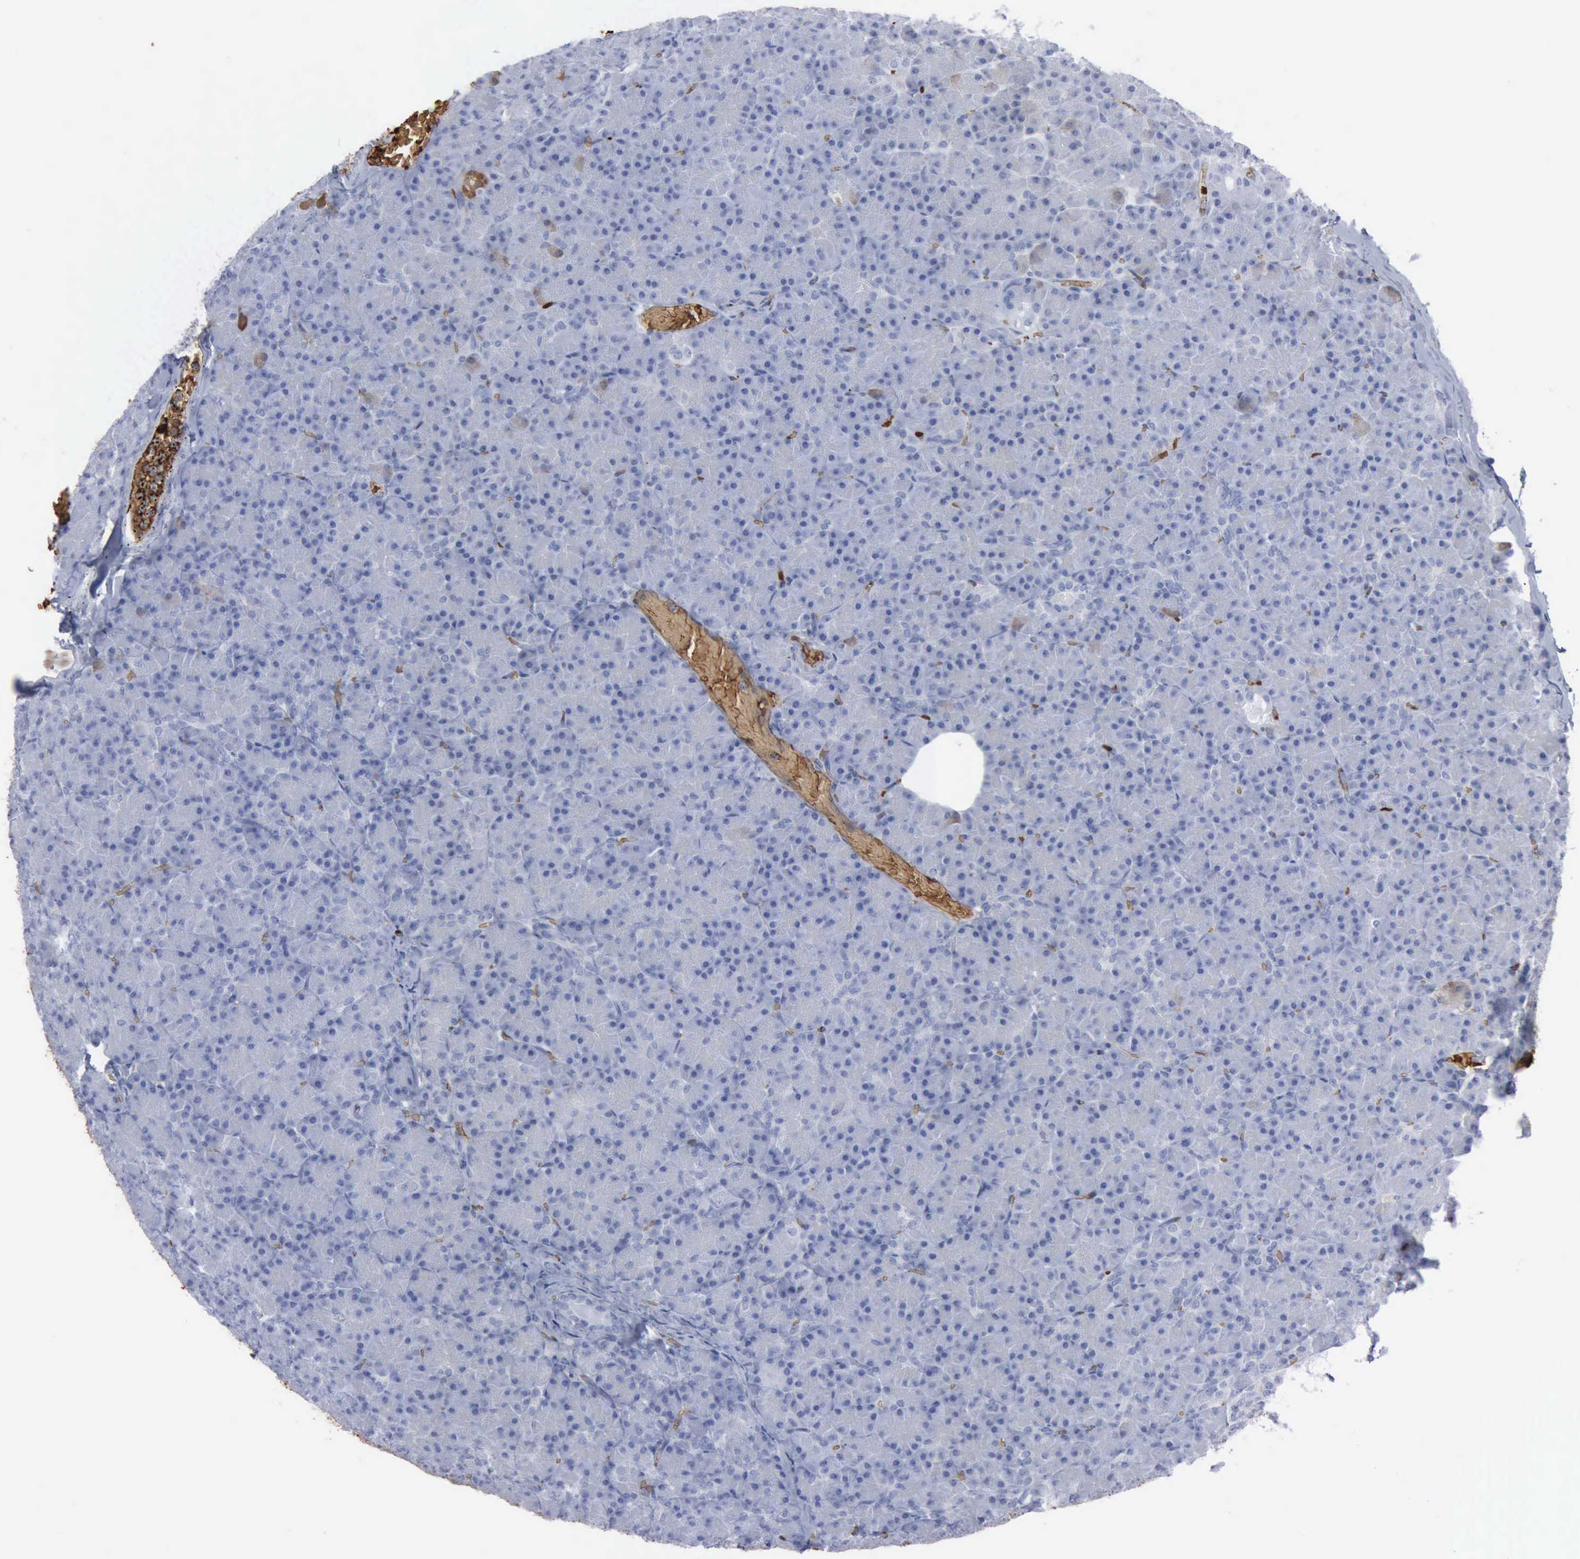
{"staining": {"intensity": "weak", "quantity": "<25%", "location": "cytoplasmic/membranous"}, "tissue": "pancreas", "cell_type": "Exocrine glandular cells", "image_type": "normal", "snomed": [{"axis": "morphology", "description": "Normal tissue, NOS"}, {"axis": "topography", "description": "Pancreas"}], "caption": "High power microscopy photomicrograph of an immunohistochemistry (IHC) image of normal pancreas, revealing no significant expression in exocrine glandular cells.", "gene": "TGFB1", "patient": {"sex": "female", "age": 43}}